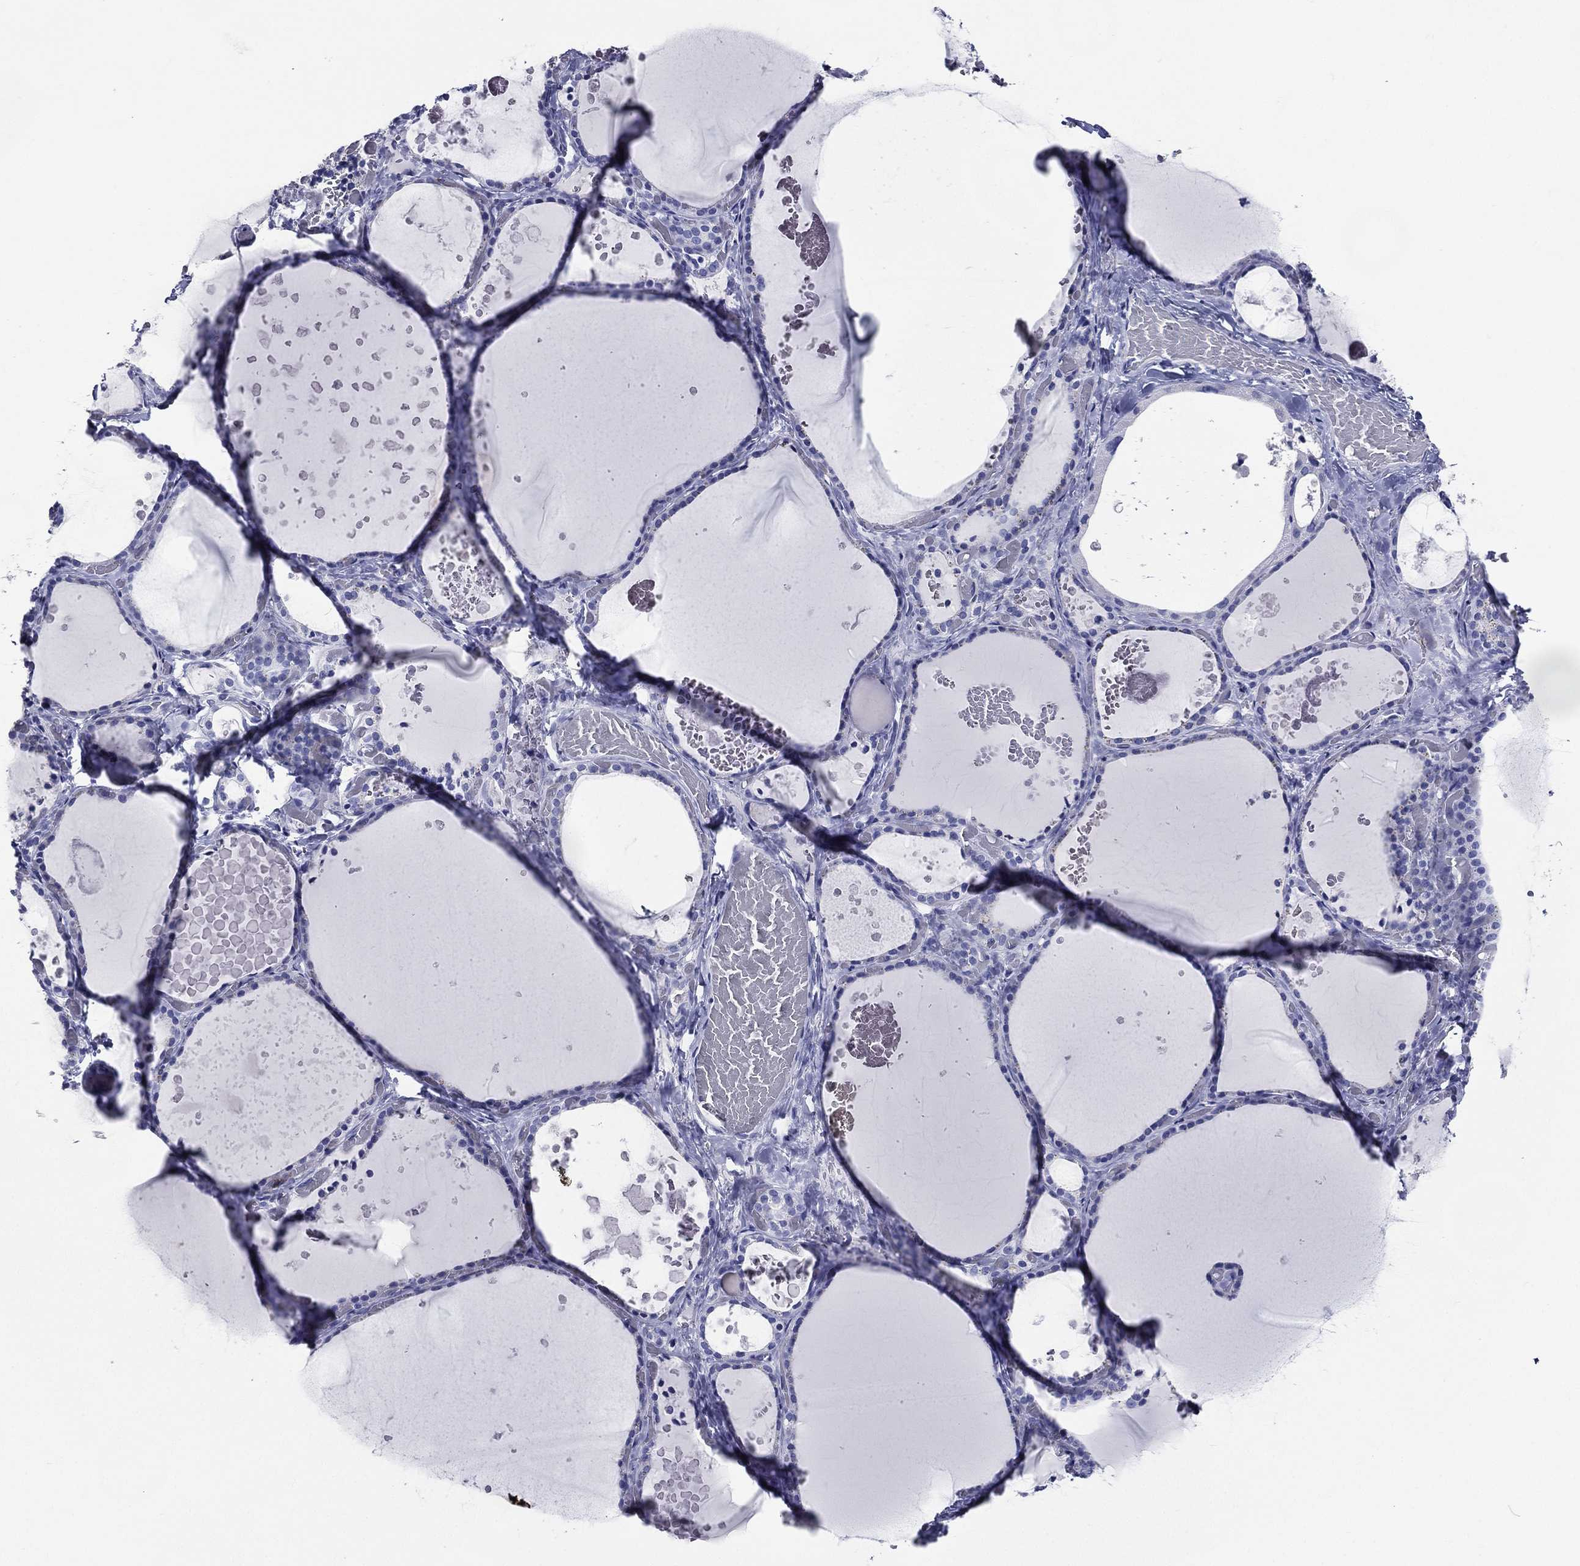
{"staining": {"intensity": "negative", "quantity": "none", "location": "none"}, "tissue": "thyroid gland", "cell_type": "Glandular cells", "image_type": "normal", "snomed": [{"axis": "morphology", "description": "Normal tissue, NOS"}, {"axis": "topography", "description": "Thyroid gland"}], "caption": "A histopathology image of human thyroid gland is negative for staining in glandular cells. (DAB (3,3'-diaminobenzidine) immunohistochemistry with hematoxylin counter stain).", "gene": "ACE2", "patient": {"sex": "female", "age": 56}}